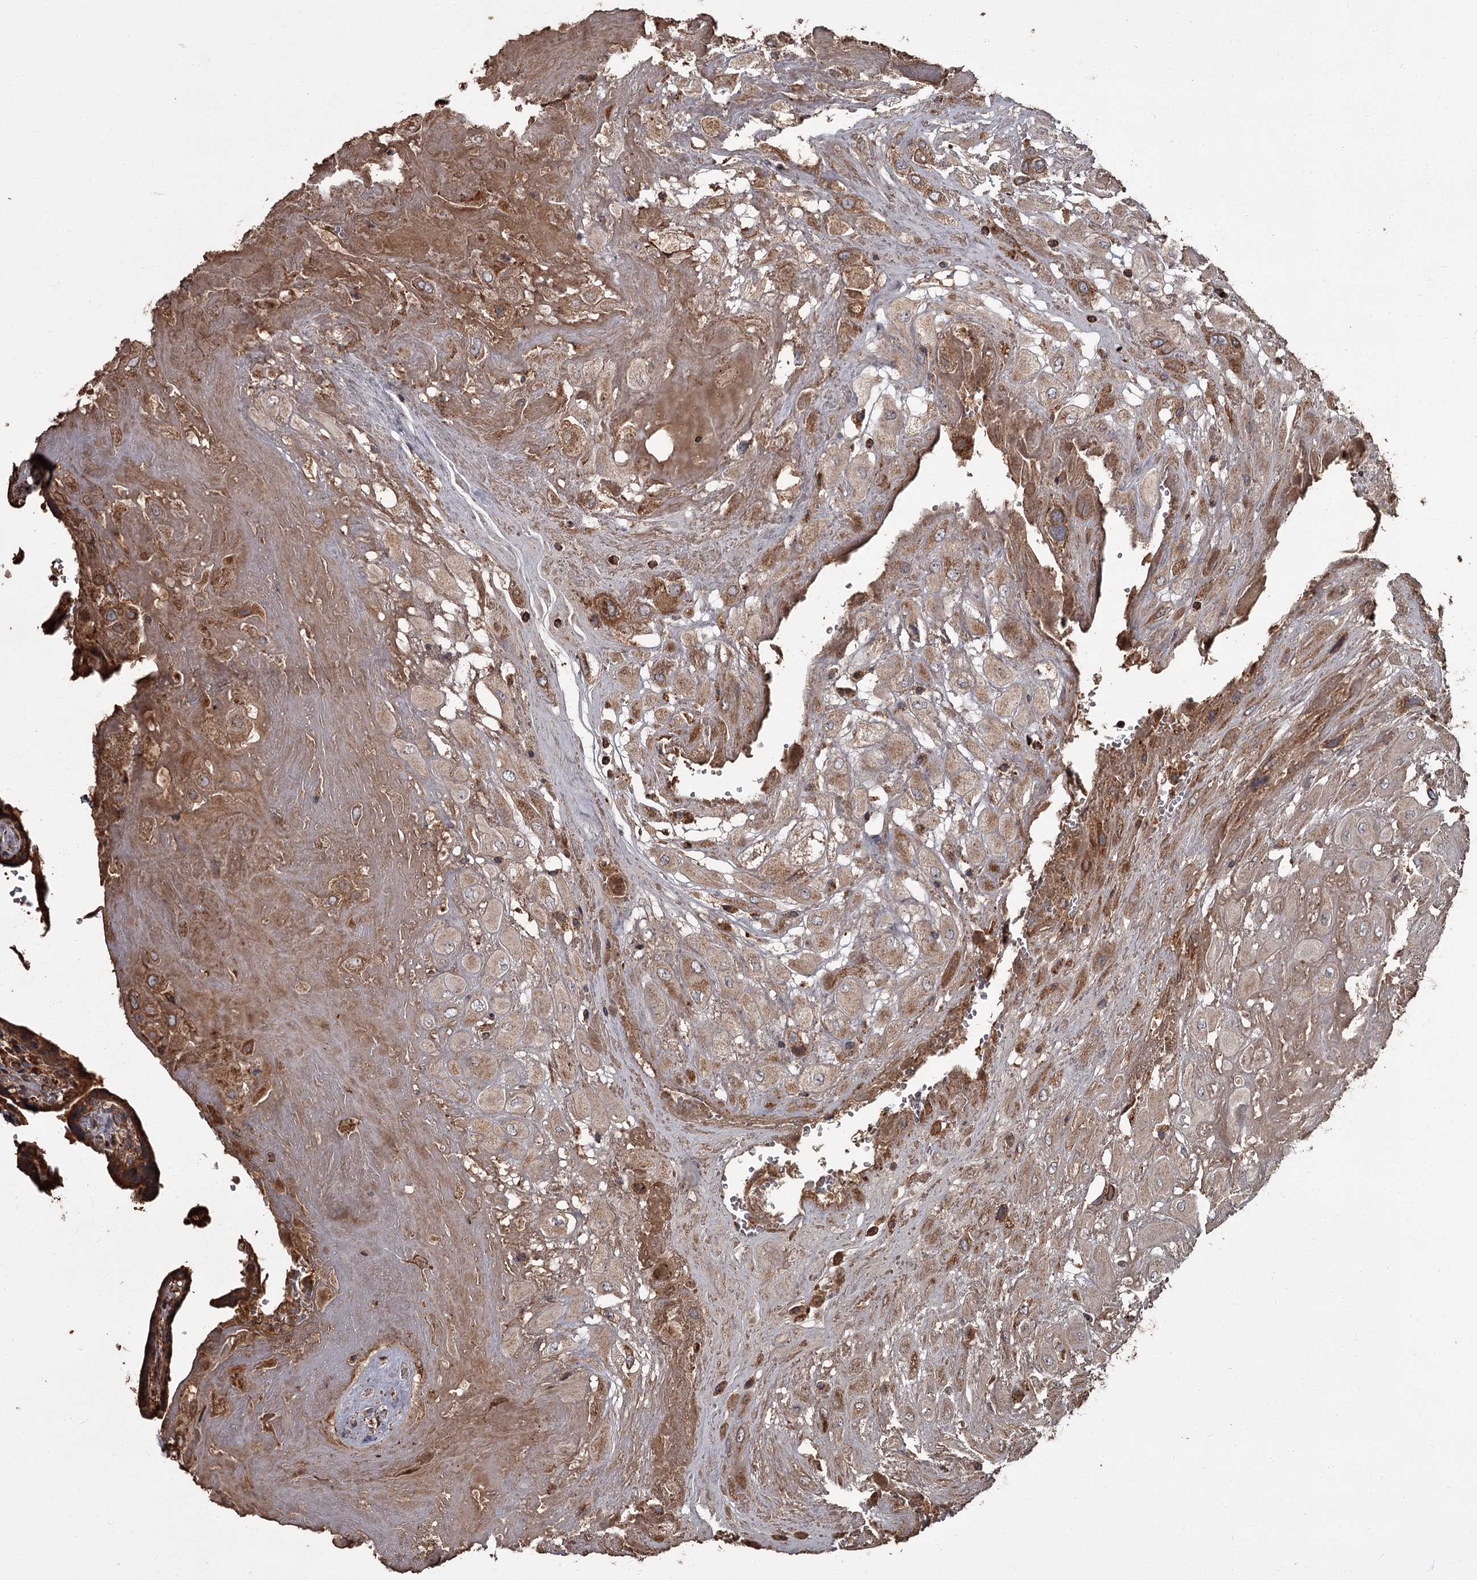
{"staining": {"intensity": "moderate", "quantity": ">75%", "location": "cytoplasmic/membranous"}, "tissue": "placenta", "cell_type": "Decidual cells", "image_type": "normal", "snomed": [{"axis": "morphology", "description": "Normal tissue, NOS"}, {"axis": "topography", "description": "Placenta"}], "caption": "This photomicrograph demonstrates normal placenta stained with immunohistochemistry (IHC) to label a protein in brown. The cytoplasmic/membranous of decidual cells show moderate positivity for the protein. Nuclei are counter-stained blue.", "gene": "THAP9", "patient": {"sex": "female", "age": 37}}